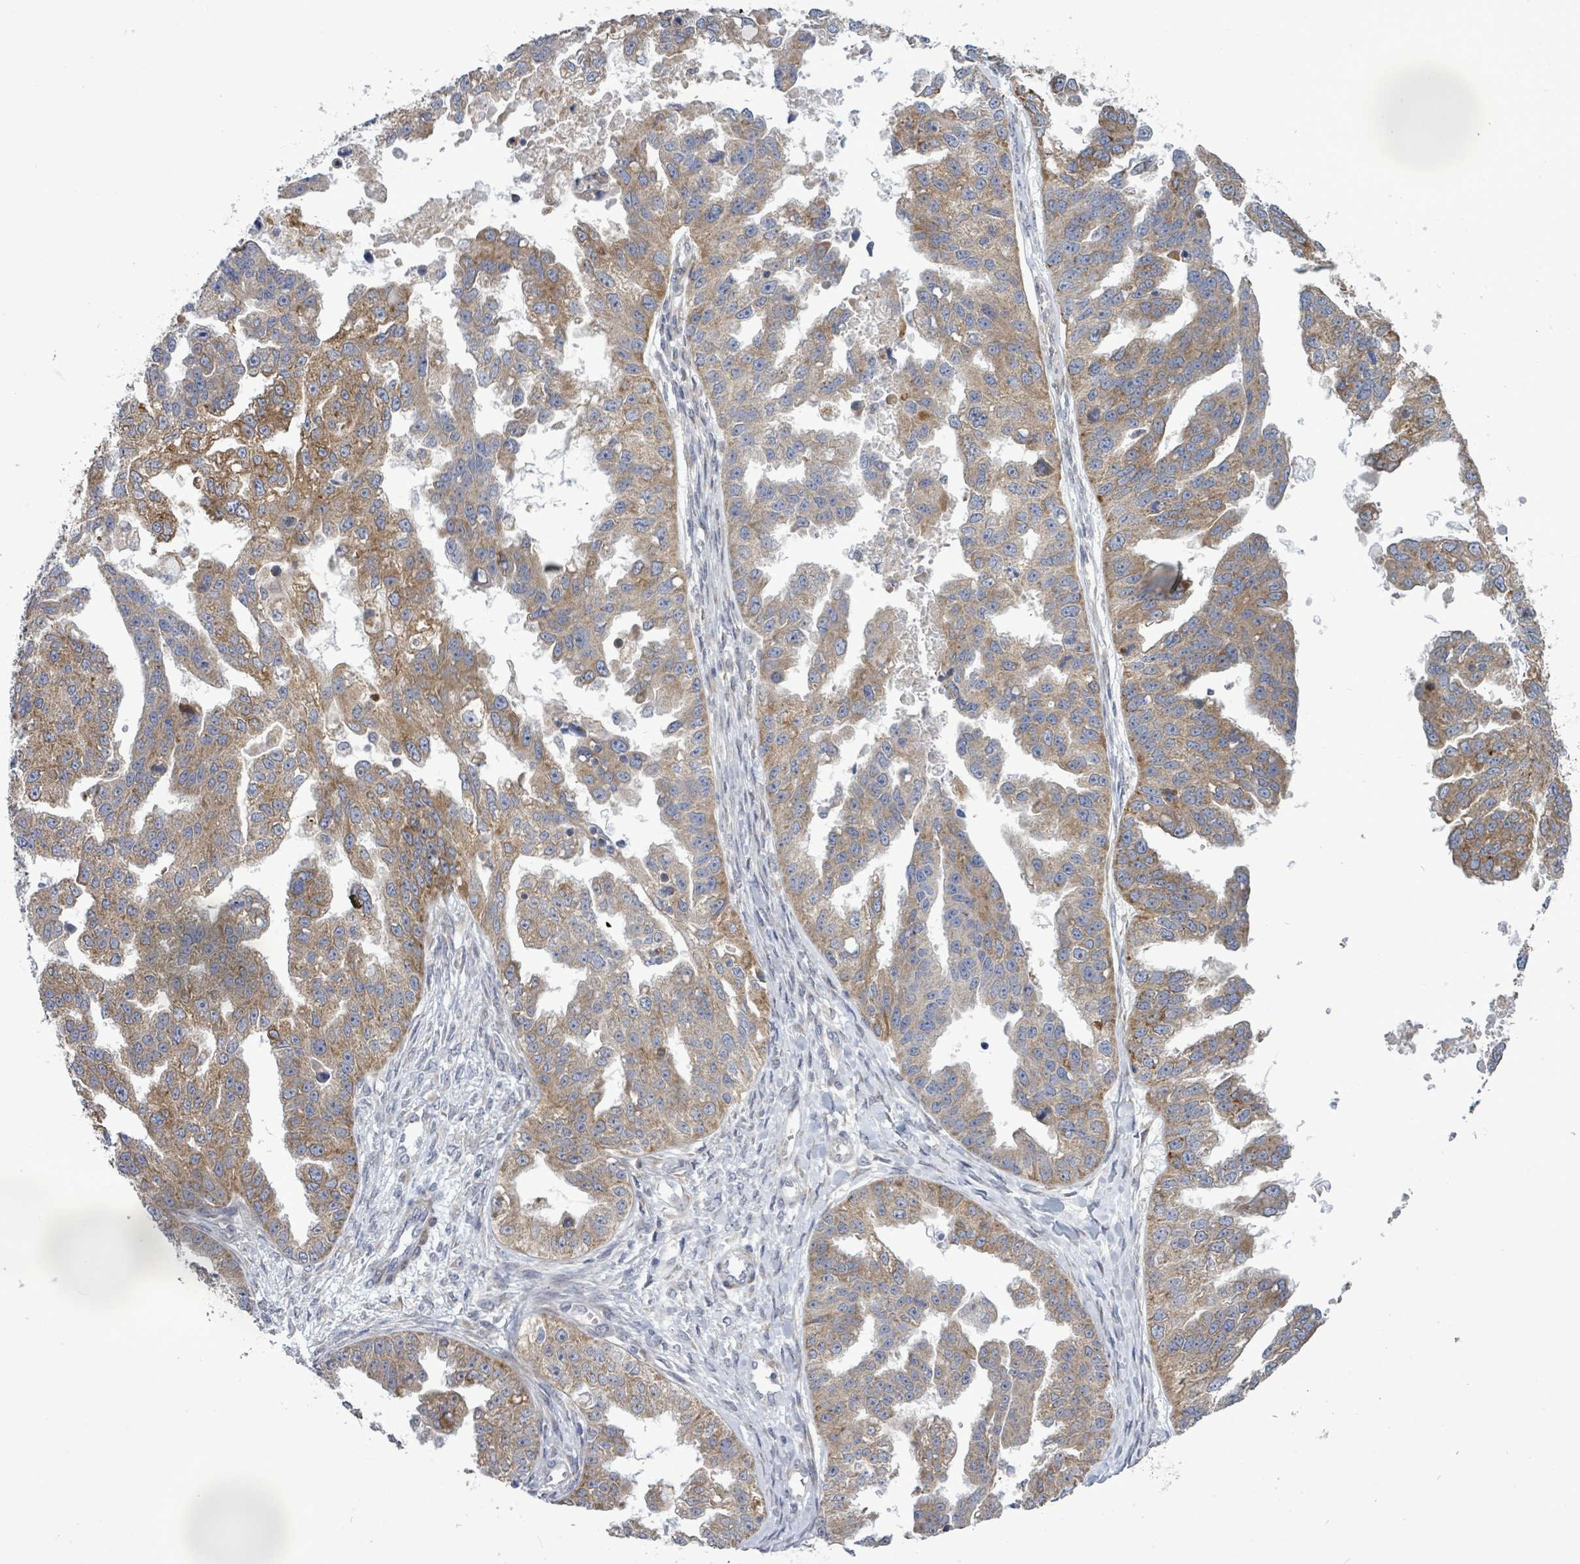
{"staining": {"intensity": "moderate", "quantity": ">75%", "location": "cytoplasmic/membranous"}, "tissue": "ovarian cancer", "cell_type": "Tumor cells", "image_type": "cancer", "snomed": [{"axis": "morphology", "description": "Cystadenocarcinoma, serous, NOS"}, {"axis": "topography", "description": "Ovary"}], "caption": "This histopathology image demonstrates IHC staining of human serous cystadenocarcinoma (ovarian), with medium moderate cytoplasmic/membranous positivity in about >75% of tumor cells.", "gene": "SAR1A", "patient": {"sex": "female", "age": 58}}